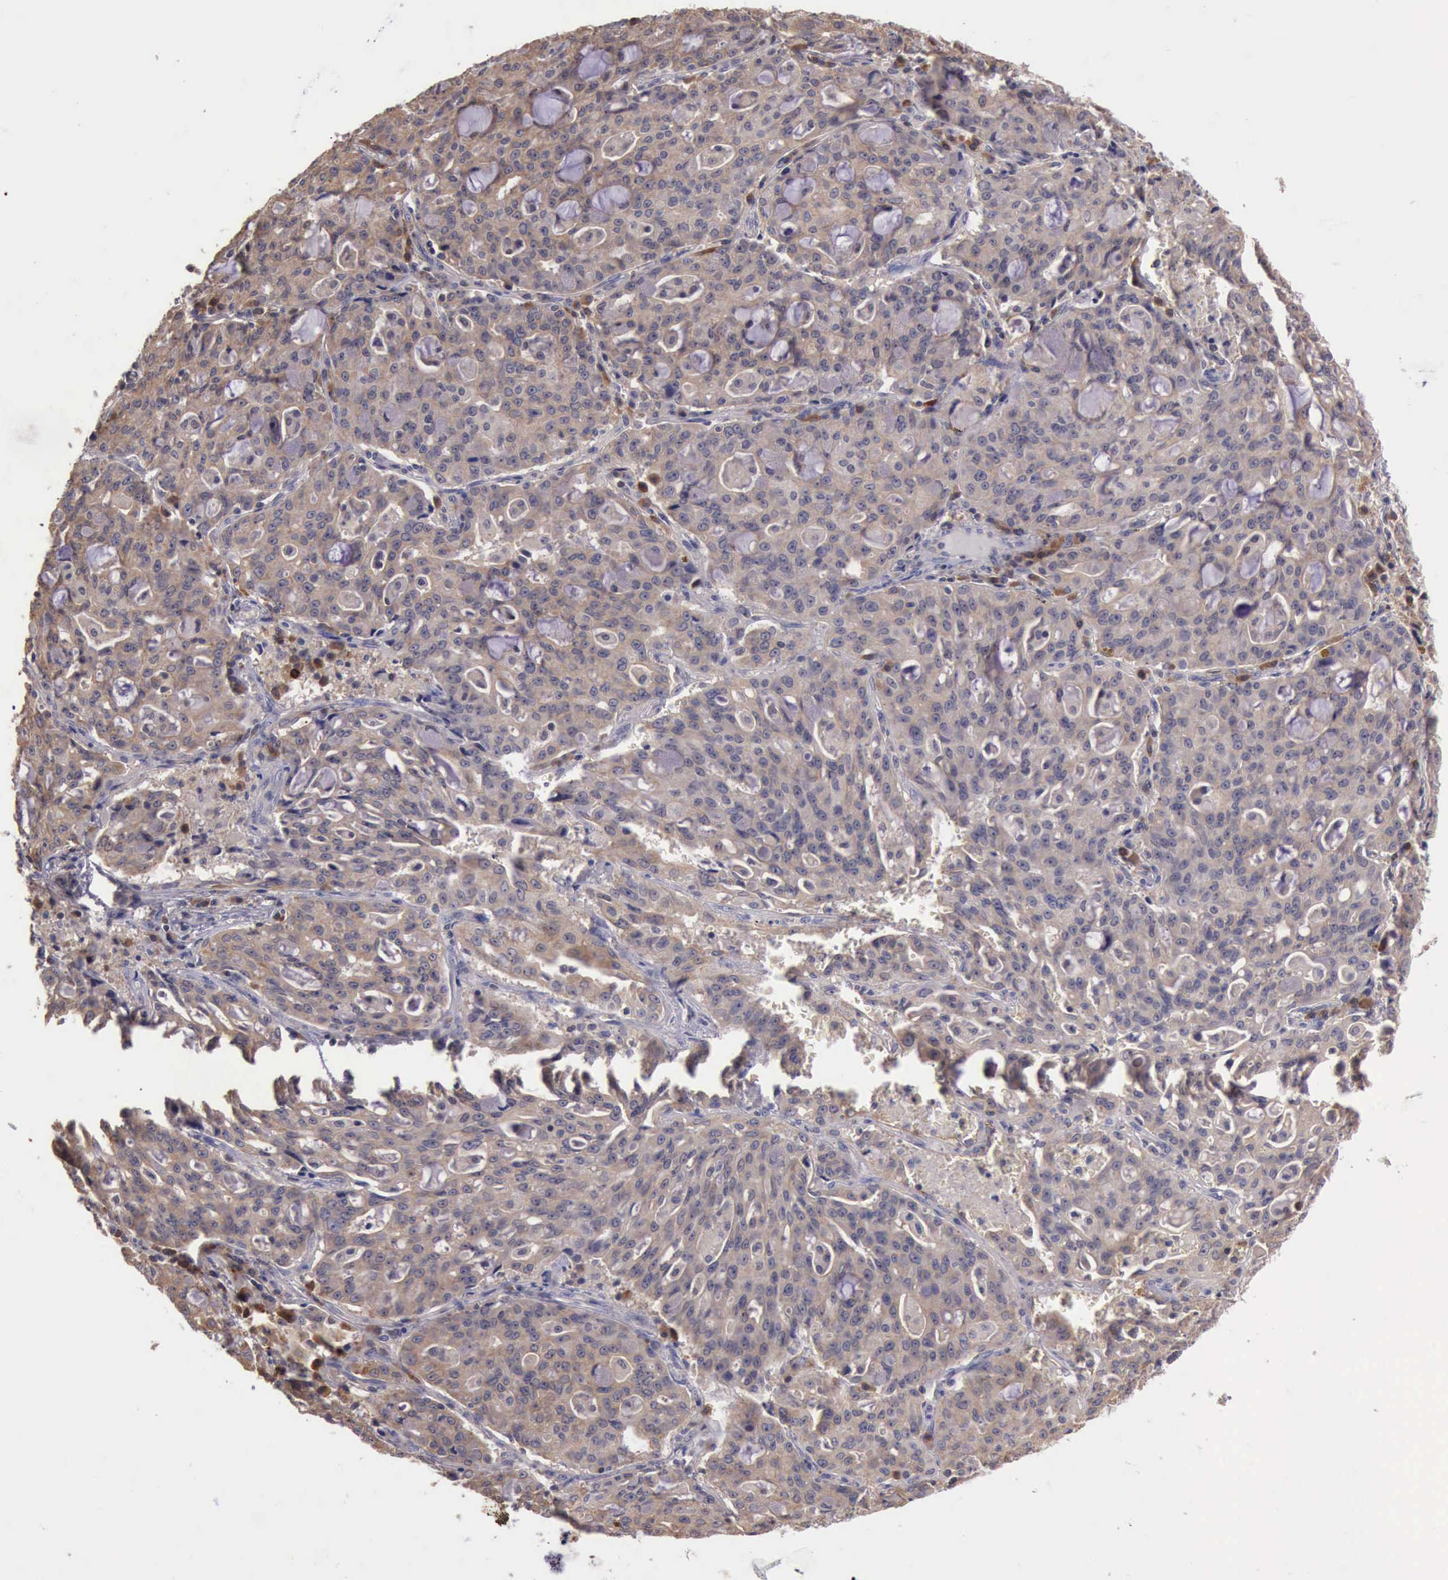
{"staining": {"intensity": "weak", "quantity": "<25%", "location": "cytoplasmic/membranous"}, "tissue": "lung cancer", "cell_type": "Tumor cells", "image_type": "cancer", "snomed": [{"axis": "morphology", "description": "Adenocarcinoma, NOS"}, {"axis": "topography", "description": "Lung"}], "caption": "Micrograph shows no significant protein positivity in tumor cells of lung cancer. (Stains: DAB (3,3'-diaminobenzidine) IHC with hematoxylin counter stain, Microscopy: brightfield microscopy at high magnification).", "gene": "RAB39B", "patient": {"sex": "female", "age": 44}}